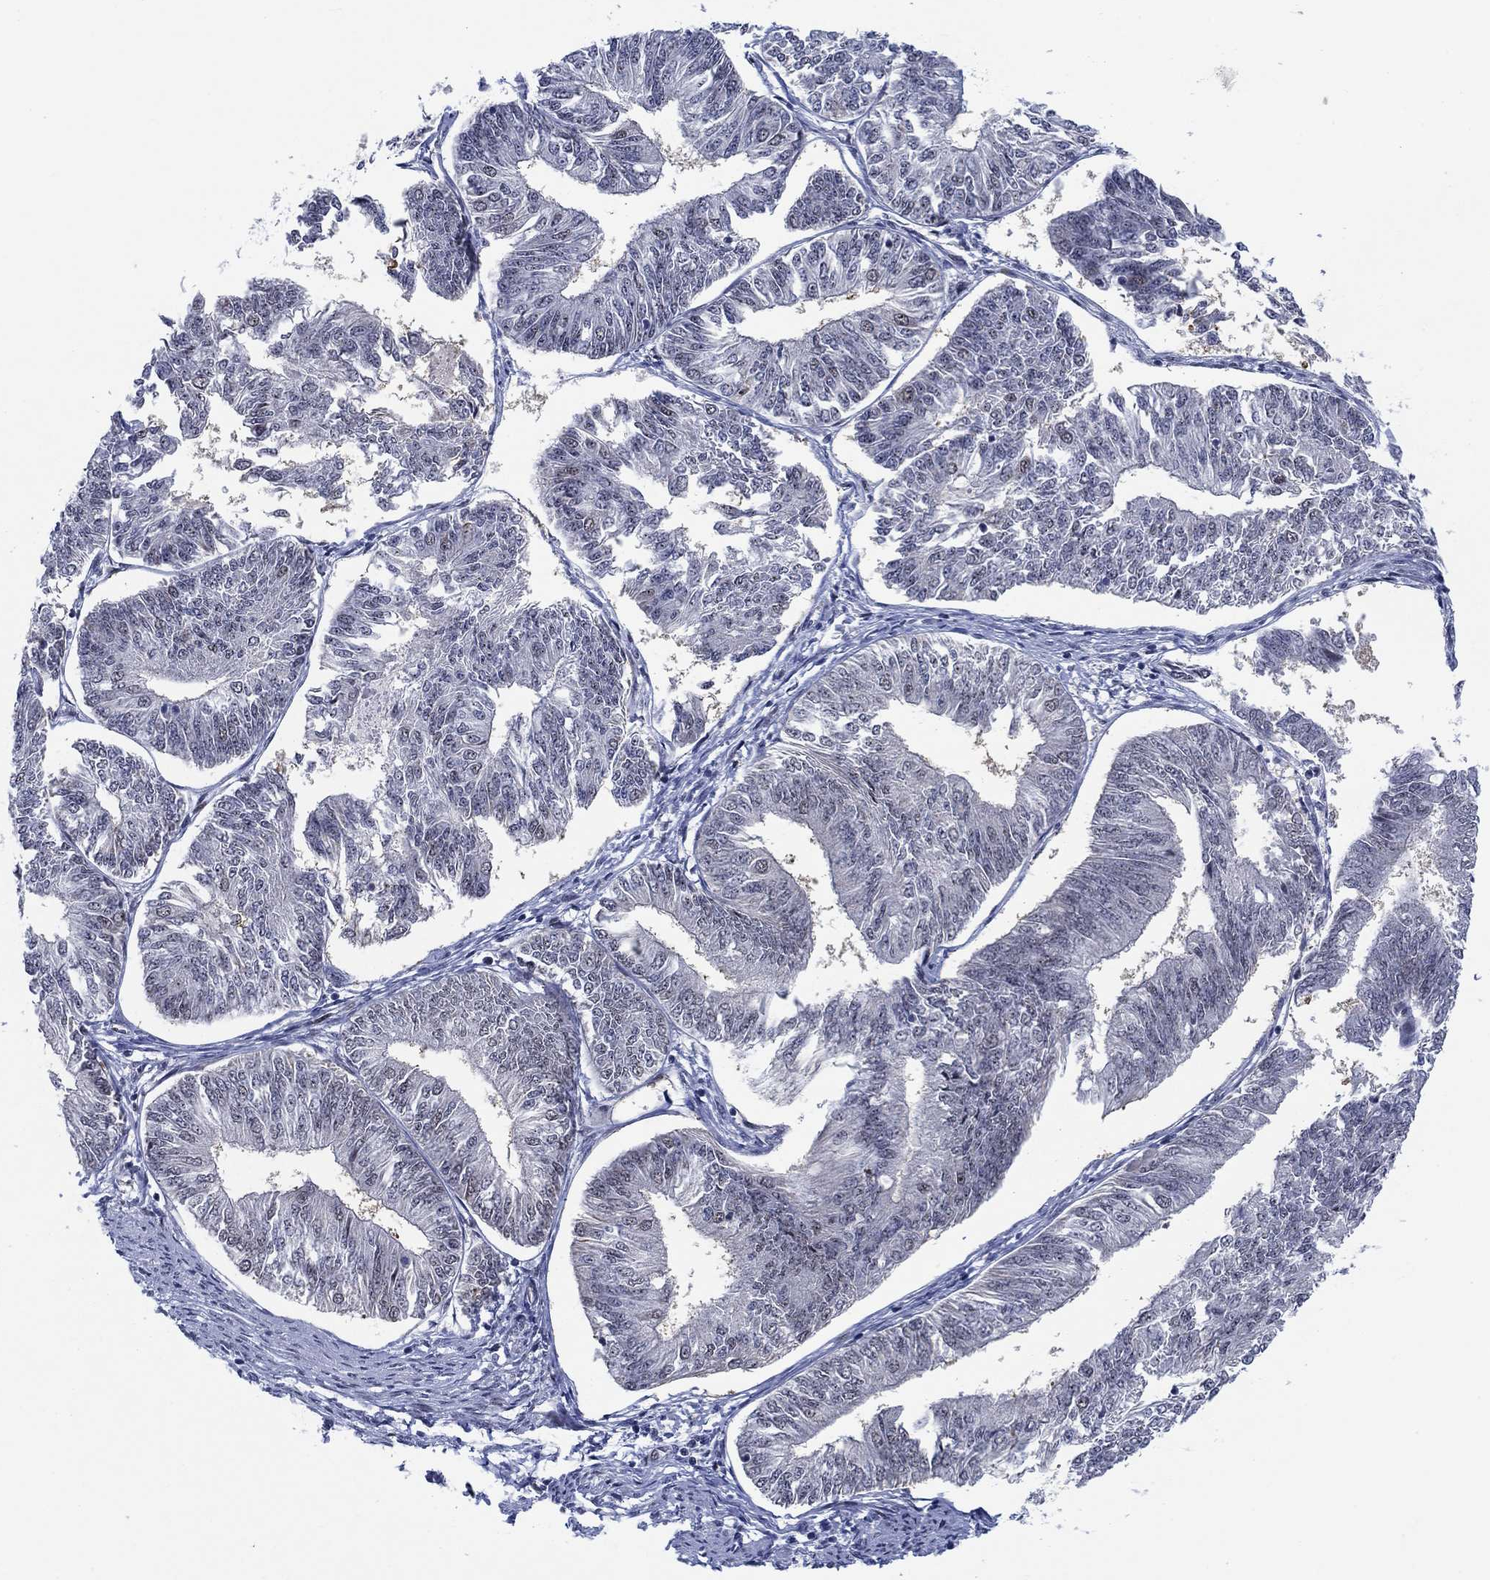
{"staining": {"intensity": "negative", "quantity": "none", "location": "none"}, "tissue": "endometrial cancer", "cell_type": "Tumor cells", "image_type": "cancer", "snomed": [{"axis": "morphology", "description": "Adenocarcinoma, NOS"}, {"axis": "topography", "description": "Endometrium"}], "caption": "This is an immunohistochemistry histopathology image of endometrial cancer (adenocarcinoma). There is no staining in tumor cells.", "gene": "NEU3", "patient": {"sex": "female", "age": 58}}